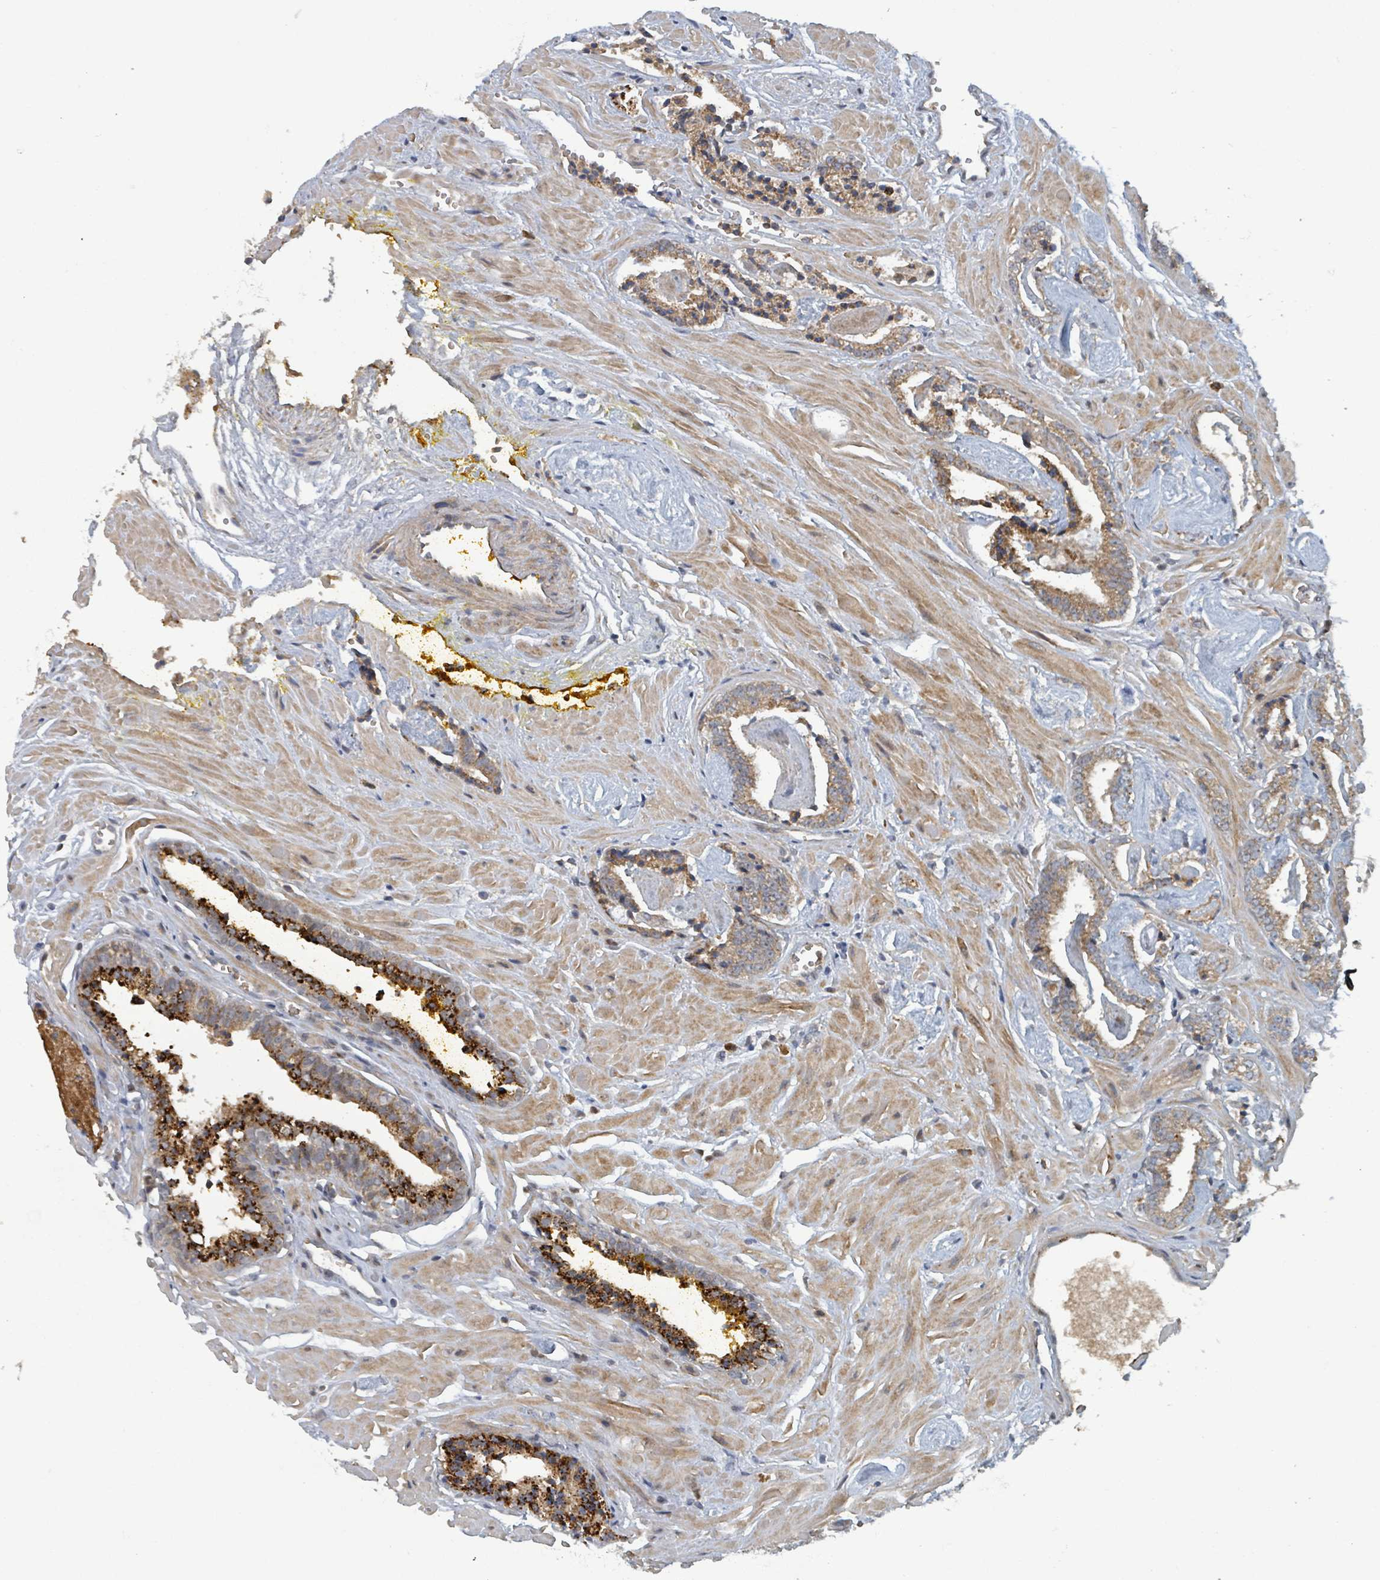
{"staining": {"intensity": "moderate", "quantity": ">75%", "location": "cytoplasmic/membranous"}, "tissue": "prostate cancer", "cell_type": "Tumor cells", "image_type": "cancer", "snomed": [{"axis": "morphology", "description": "Adenocarcinoma, Low grade"}, {"axis": "topography", "description": "Prostate"}], "caption": "Approximately >75% of tumor cells in human prostate cancer demonstrate moderate cytoplasmic/membranous protein positivity as visualized by brown immunohistochemical staining.", "gene": "HIVEP1", "patient": {"sex": "male", "age": 60}}